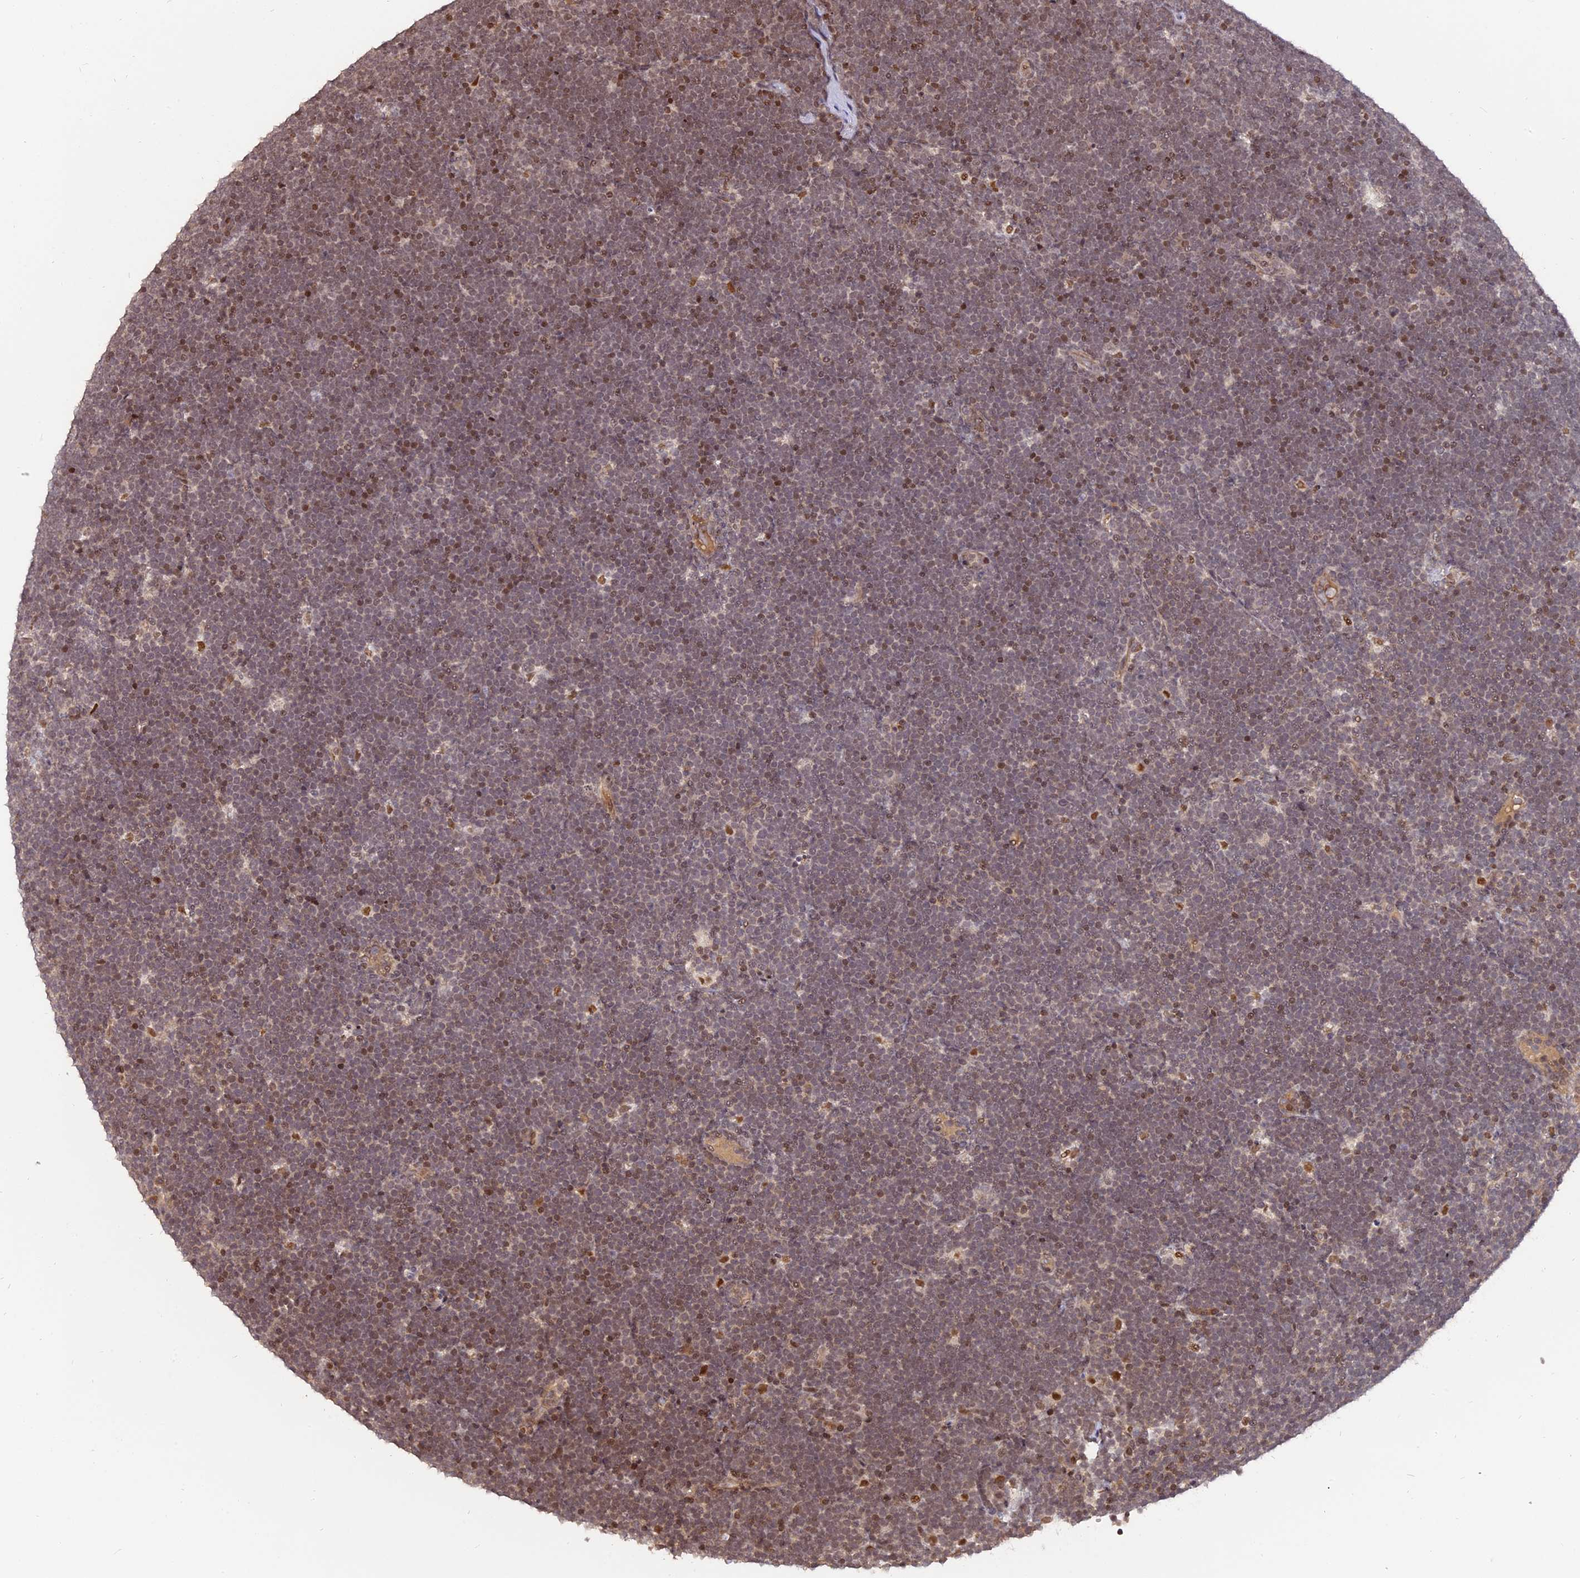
{"staining": {"intensity": "weak", "quantity": ">75%", "location": "nuclear"}, "tissue": "lymphoma", "cell_type": "Tumor cells", "image_type": "cancer", "snomed": [{"axis": "morphology", "description": "Malignant lymphoma, non-Hodgkin's type, High grade"}, {"axis": "topography", "description": "Lymph node"}], "caption": "IHC (DAB) staining of lymphoma displays weak nuclear protein expression in approximately >75% of tumor cells.", "gene": "NR1H3", "patient": {"sex": "male", "age": 13}}